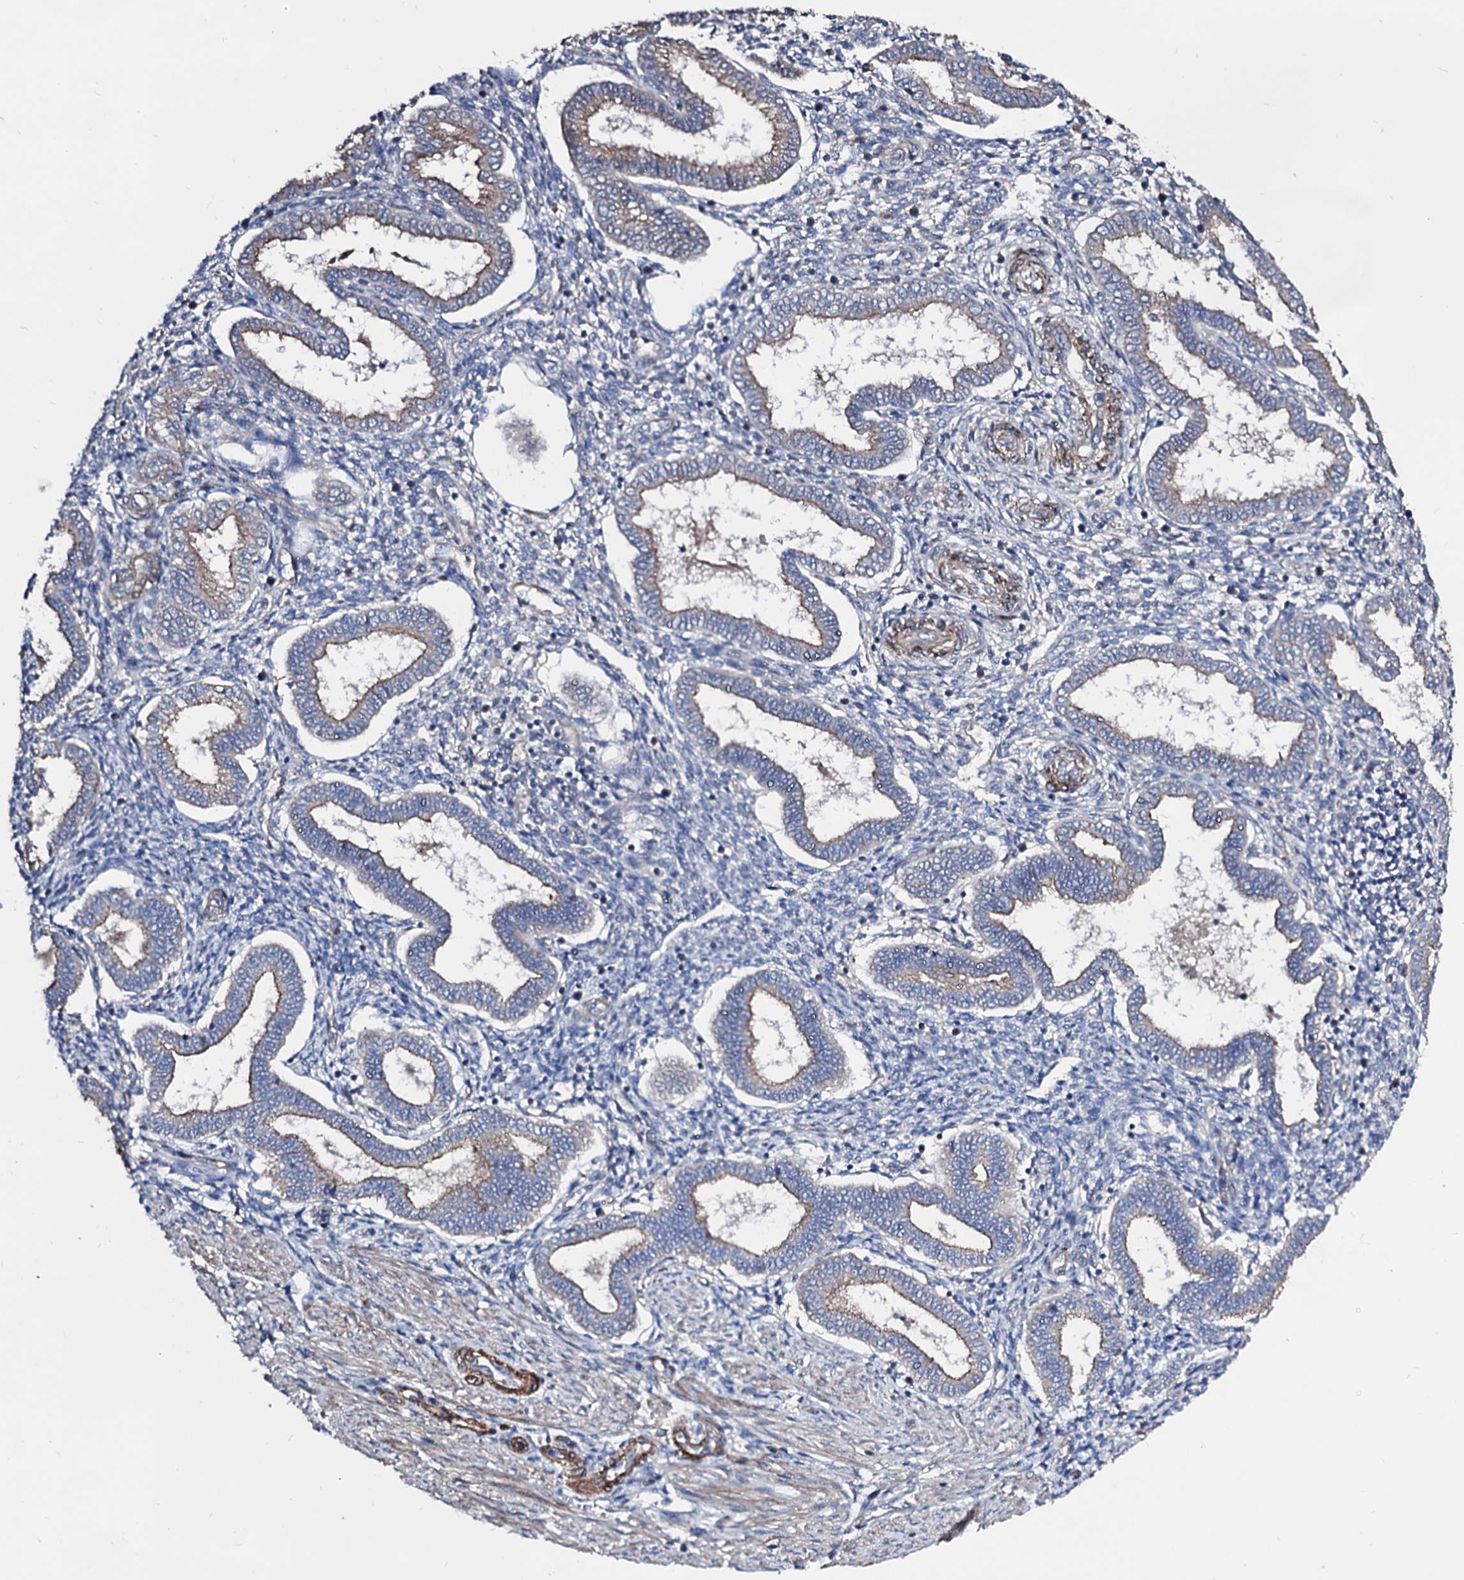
{"staining": {"intensity": "weak", "quantity": ">75%", "location": "cytoplasmic/membranous"}, "tissue": "endometrium", "cell_type": "Cells in endometrial stroma", "image_type": "normal", "snomed": [{"axis": "morphology", "description": "Normal tissue, NOS"}, {"axis": "topography", "description": "Endometrium"}], "caption": "Normal endometrium demonstrates weak cytoplasmic/membranous expression in approximately >75% of cells in endometrial stroma The staining was performed using DAB, with brown indicating positive protein expression. Nuclei are stained blue with hematoxylin..", "gene": "WDR11", "patient": {"sex": "female", "age": 24}}